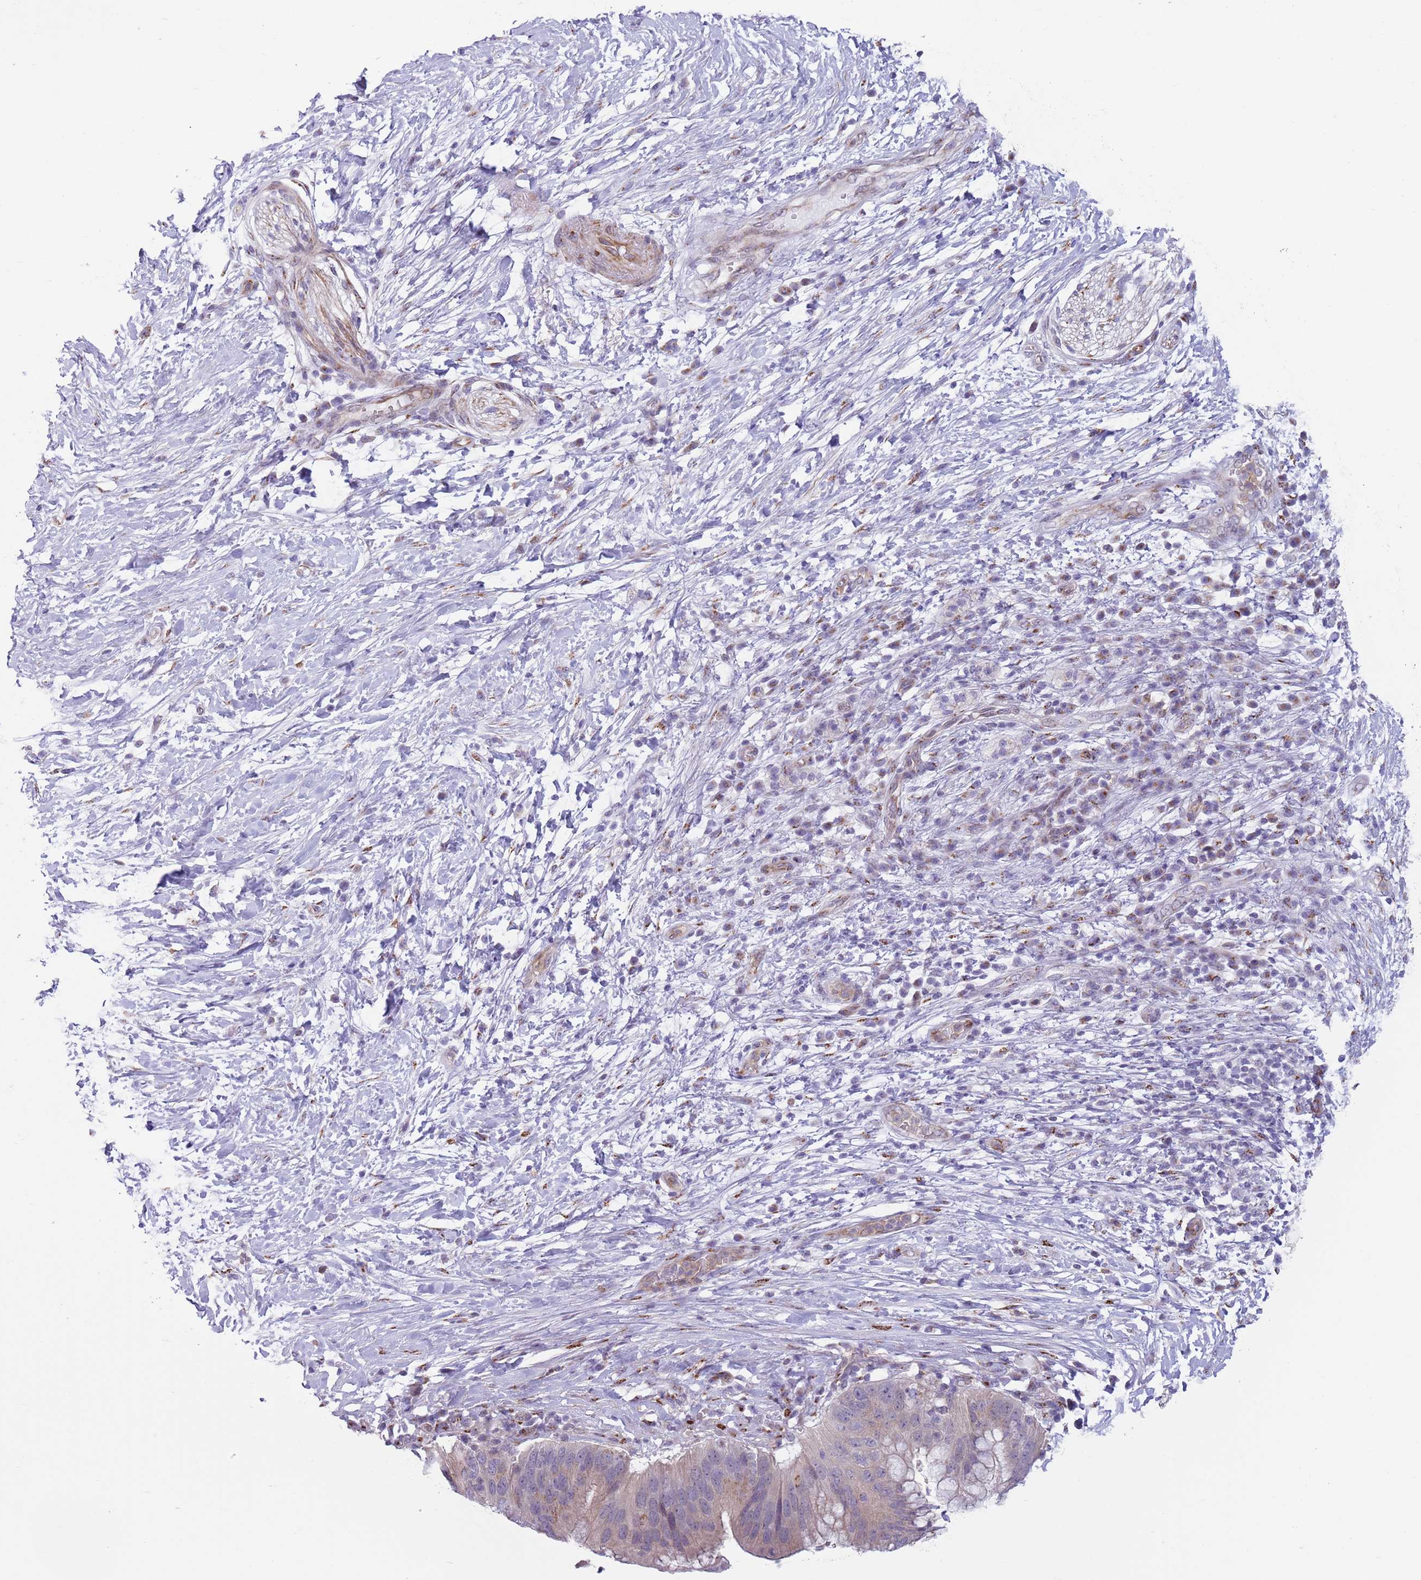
{"staining": {"intensity": "weak", "quantity": "<25%", "location": "cytoplasmic/membranous"}, "tissue": "pancreatic cancer", "cell_type": "Tumor cells", "image_type": "cancer", "snomed": [{"axis": "morphology", "description": "Adenocarcinoma, NOS"}, {"axis": "topography", "description": "Pancreas"}], "caption": "Immunohistochemistry (IHC) micrograph of neoplastic tissue: pancreatic cancer (adenocarcinoma) stained with DAB reveals no significant protein positivity in tumor cells. The staining was performed using DAB (3,3'-diaminobenzidine) to visualize the protein expression in brown, while the nuclei were stained in blue with hematoxylin (Magnification: 20x).", "gene": "C20orf96", "patient": {"sex": "male", "age": 68}}